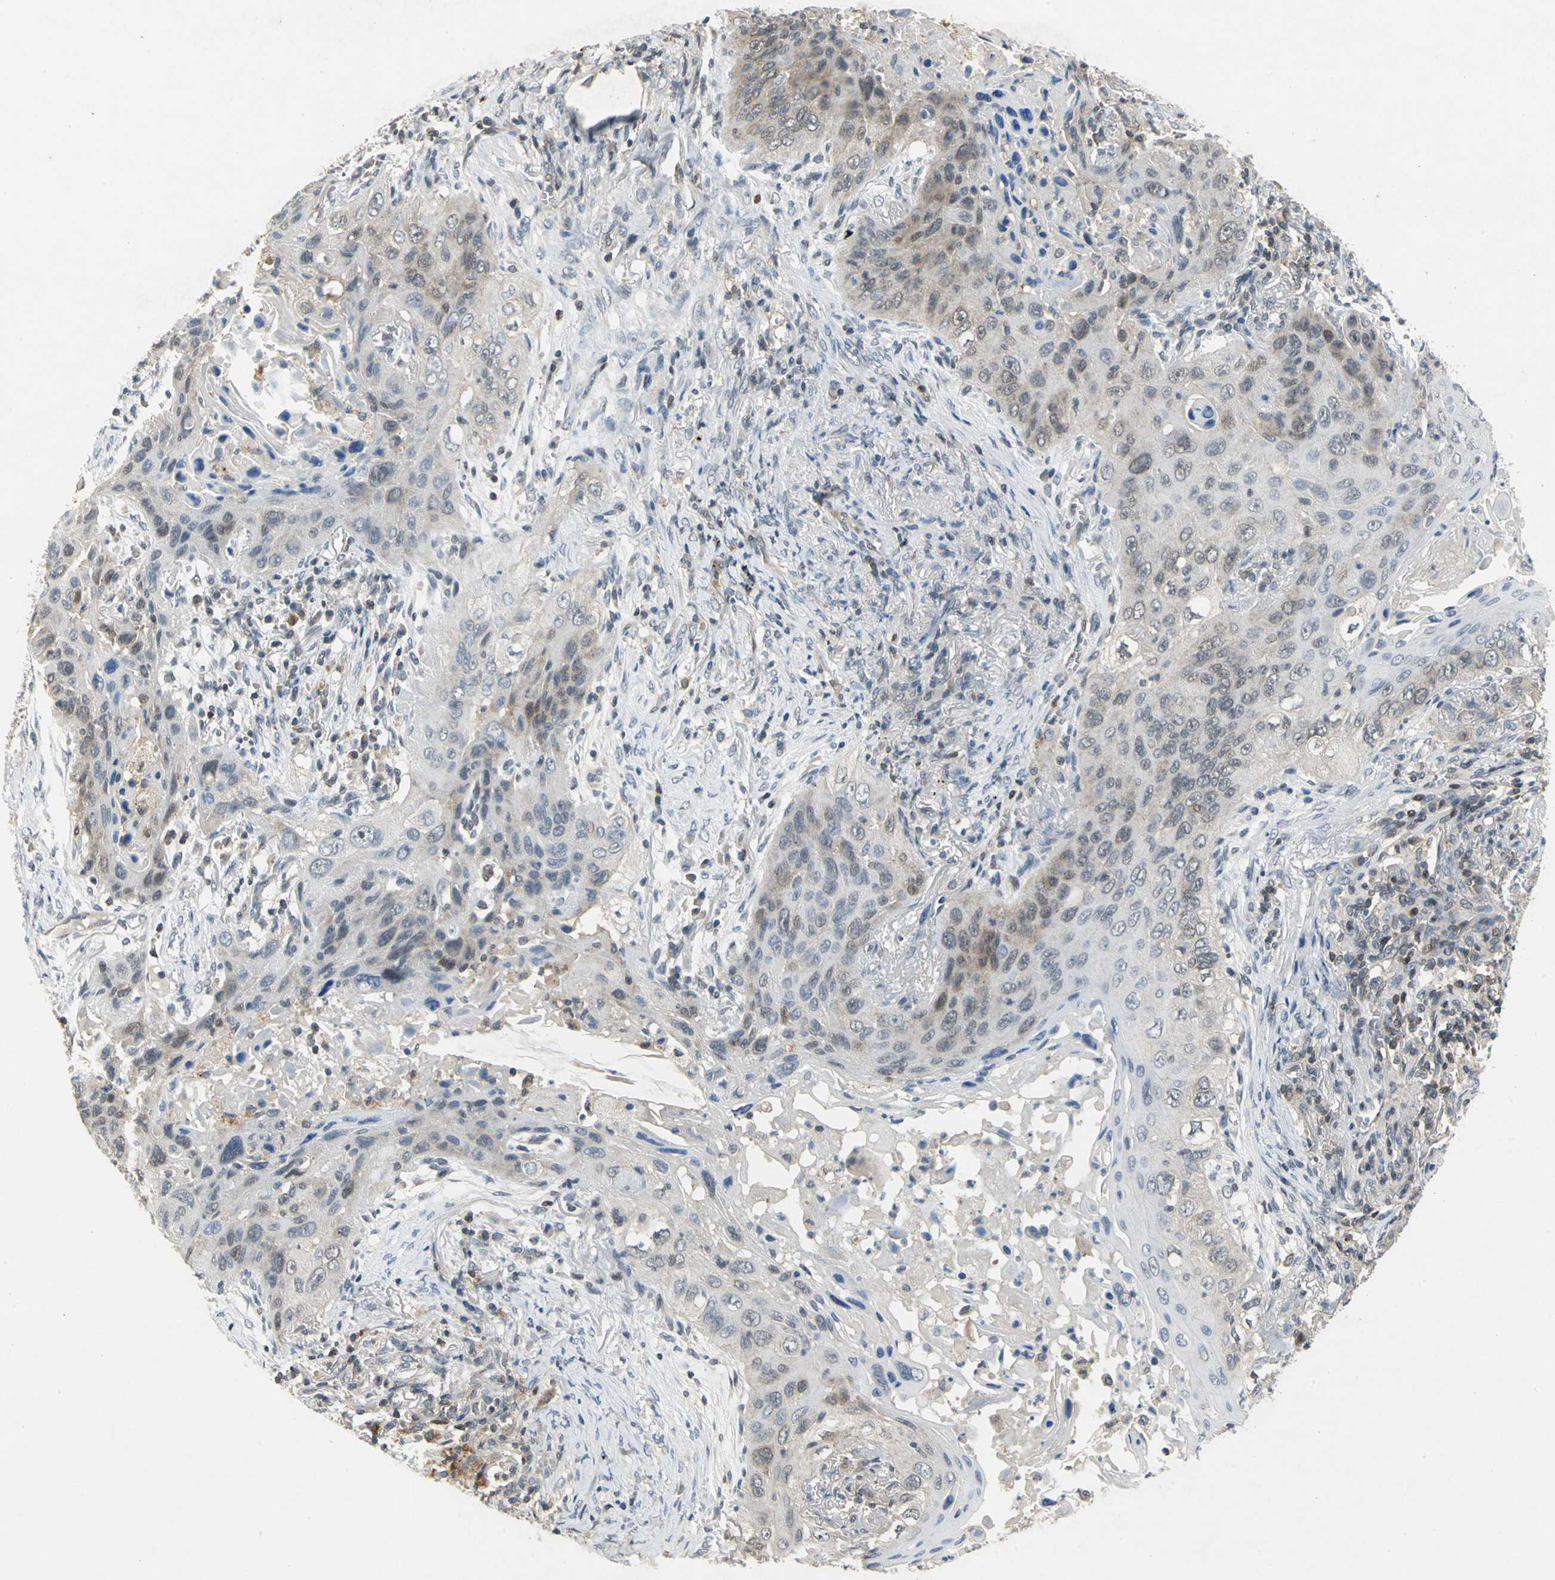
{"staining": {"intensity": "weak", "quantity": "<25%", "location": "cytoplasmic/membranous,nuclear"}, "tissue": "lung cancer", "cell_type": "Tumor cells", "image_type": "cancer", "snomed": [{"axis": "morphology", "description": "Squamous cell carcinoma, NOS"}, {"axis": "topography", "description": "Lung"}], "caption": "This is an IHC image of human lung cancer (squamous cell carcinoma). There is no expression in tumor cells.", "gene": "PPIA", "patient": {"sex": "female", "age": 67}}